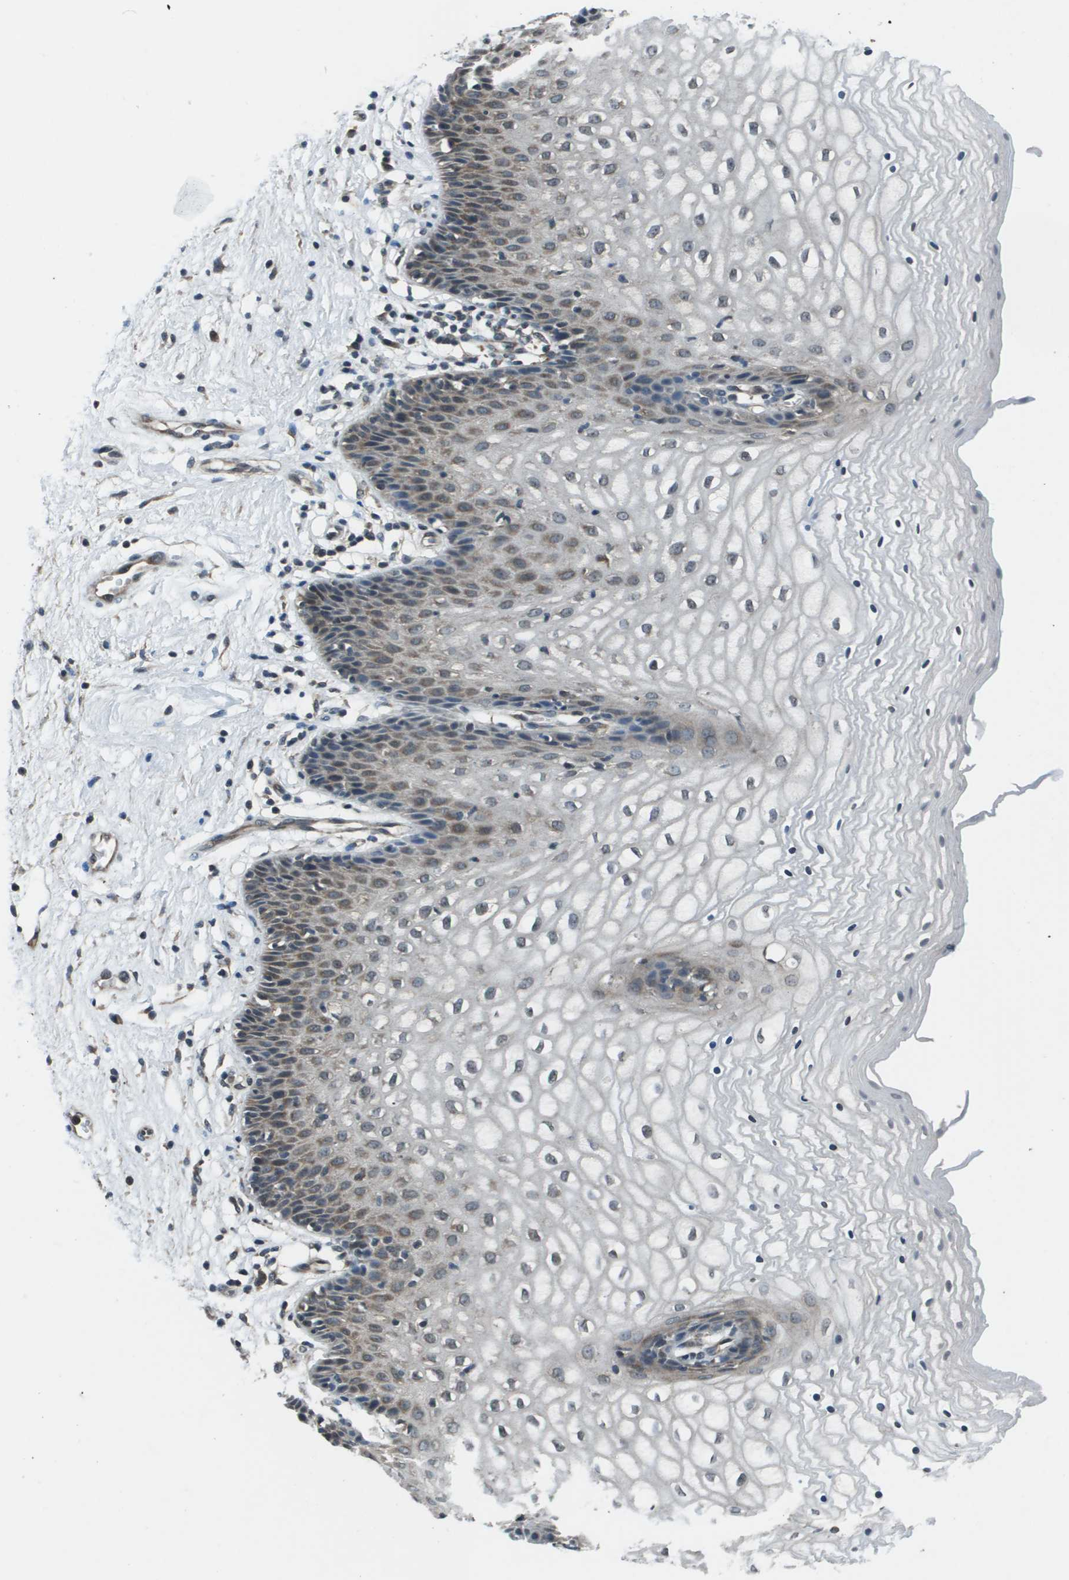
{"staining": {"intensity": "moderate", "quantity": "<25%", "location": "cytoplasmic/membranous"}, "tissue": "vagina", "cell_type": "Squamous epithelial cells", "image_type": "normal", "snomed": [{"axis": "morphology", "description": "Normal tissue, NOS"}, {"axis": "topography", "description": "Vagina"}], "caption": "This photomicrograph exhibits immunohistochemistry staining of normal vagina, with low moderate cytoplasmic/membranous positivity in approximately <25% of squamous epithelial cells.", "gene": "PPFIA1", "patient": {"sex": "female", "age": 34}}